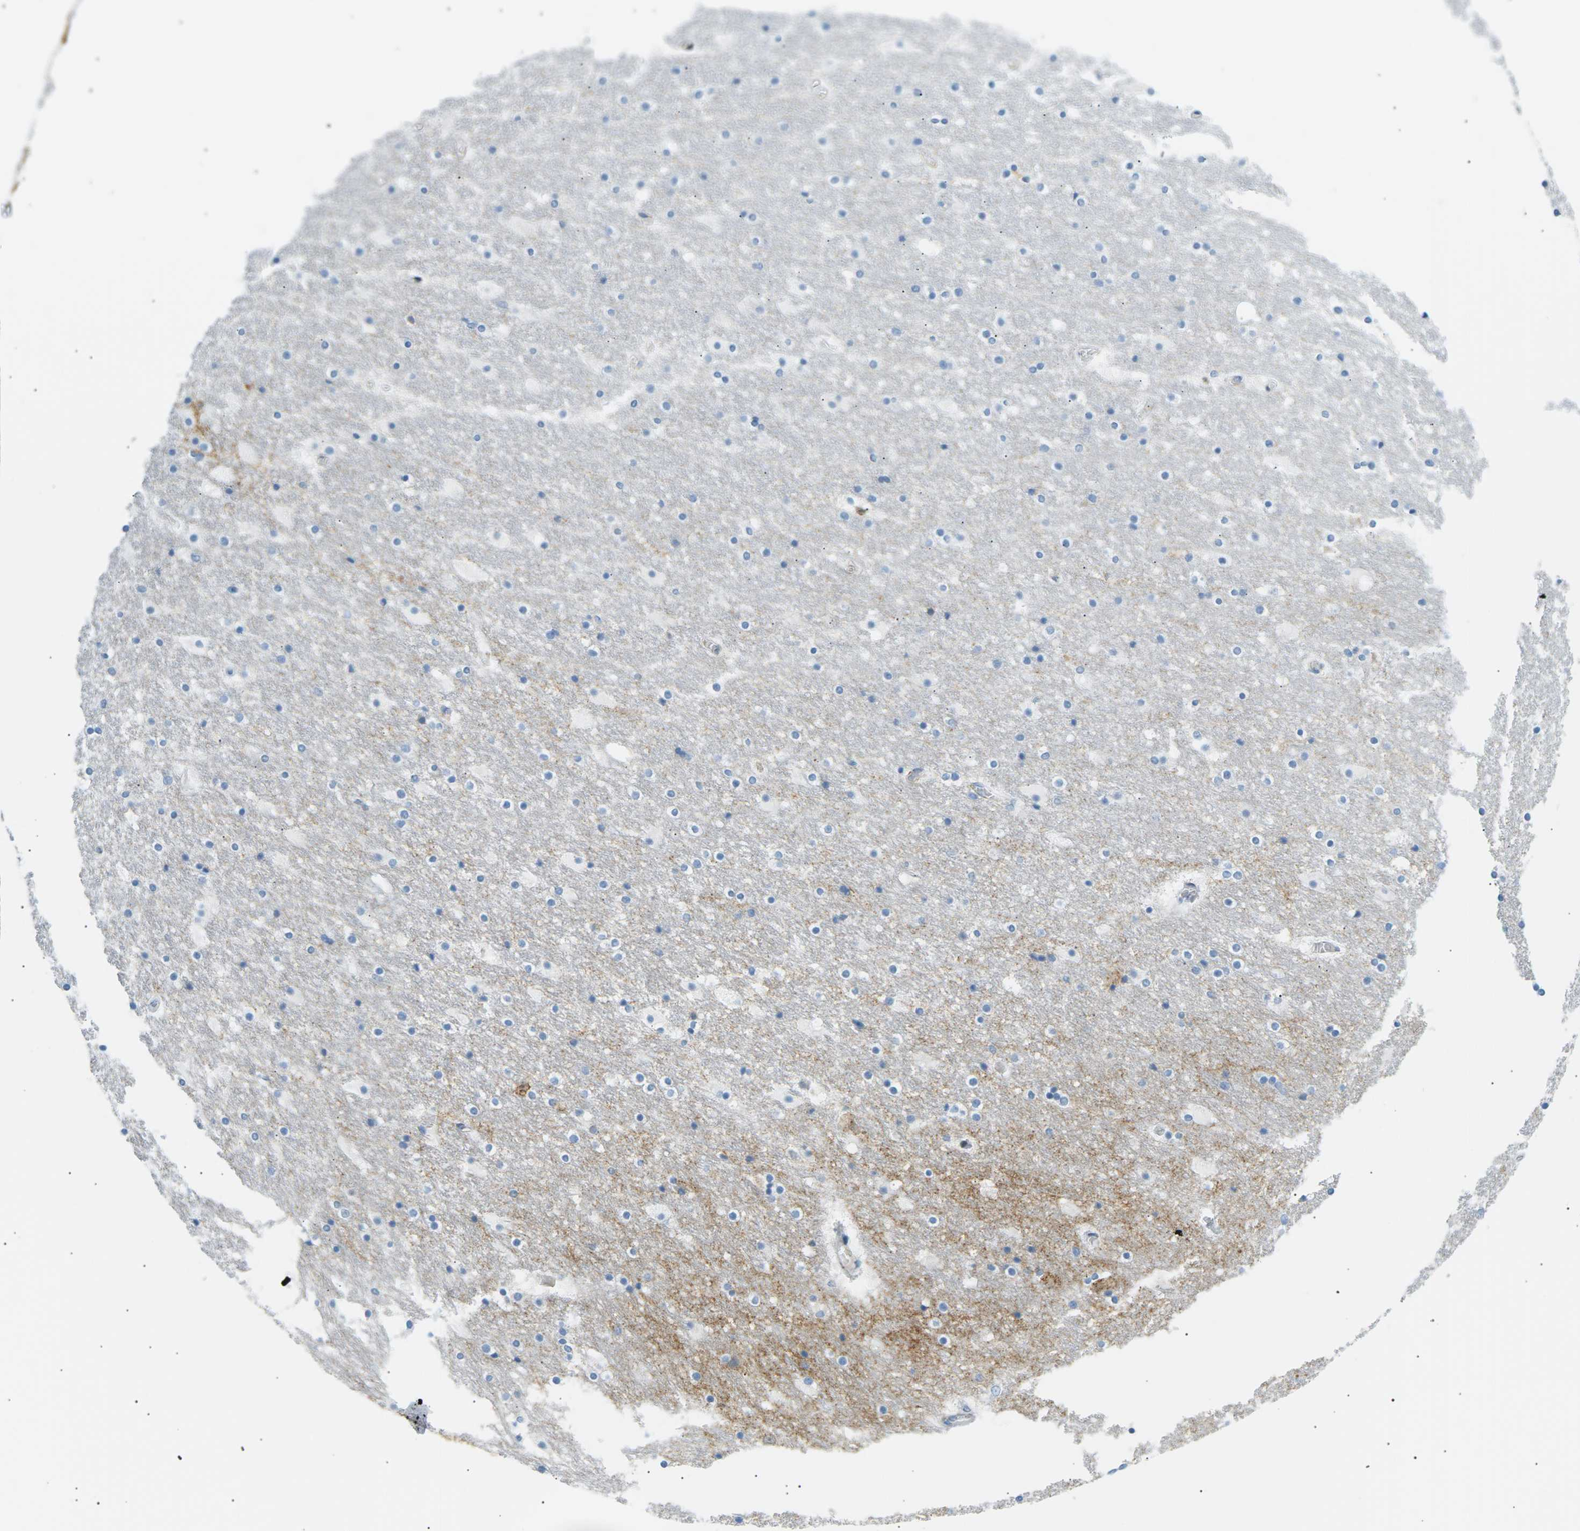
{"staining": {"intensity": "weak", "quantity": "<25%", "location": "cytoplasmic/membranous"}, "tissue": "hippocampus", "cell_type": "Glial cells", "image_type": "normal", "snomed": [{"axis": "morphology", "description": "Normal tissue, NOS"}, {"axis": "topography", "description": "Hippocampus"}], "caption": "This is an immunohistochemistry (IHC) image of unremarkable human hippocampus. There is no positivity in glial cells.", "gene": "SEPTIN5", "patient": {"sex": "male", "age": 45}}